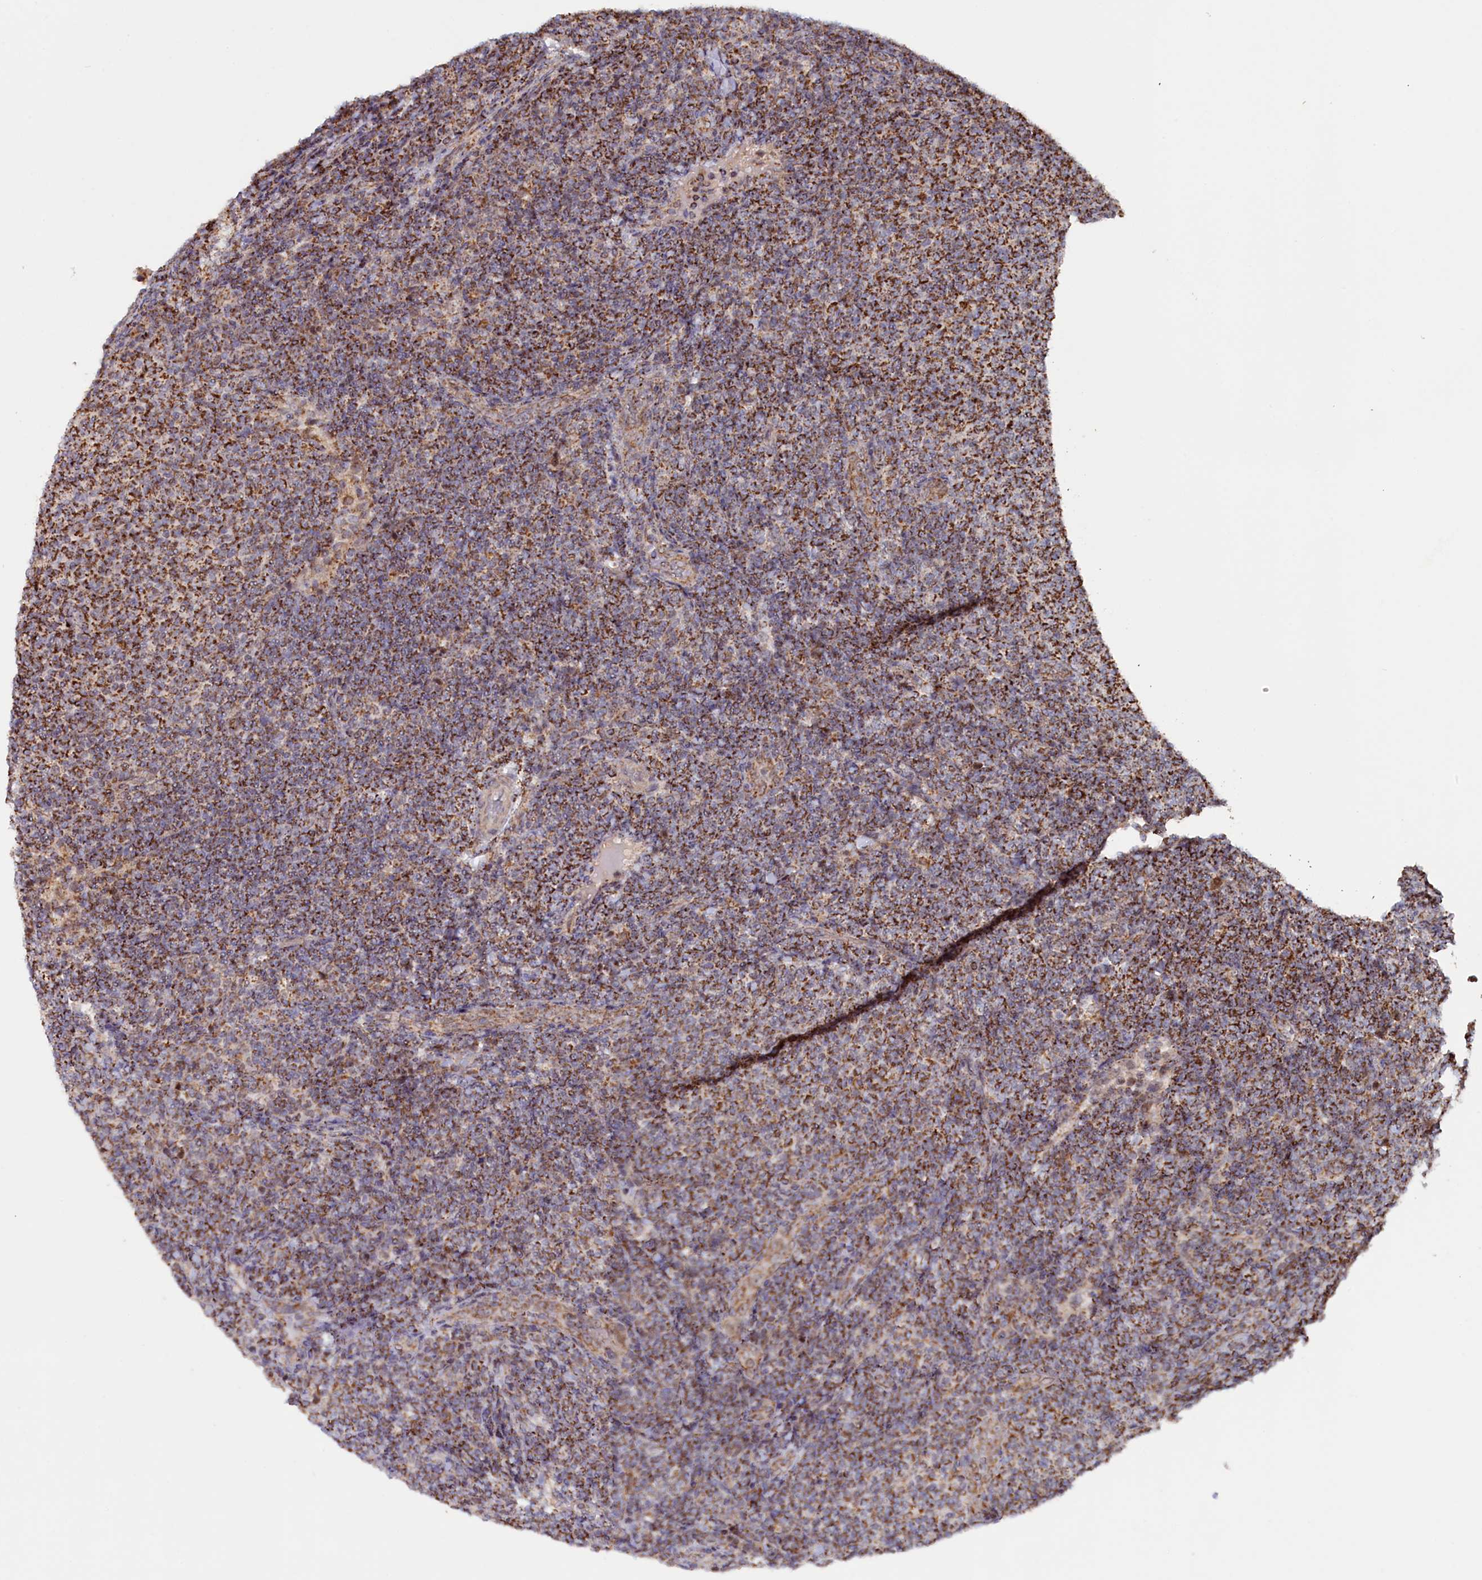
{"staining": {"intensity": "strong", "quantity": ">75%", "location": "cytoplasmic/membranous"}, "tissue": "lymphoma", "cell_type": "Tumor cells", "image_type": "cancer", "snomed": [{"axis": "morphology", "description": "Malignant lymphoma, non-Hodgkin's type, Low grade"}, {"axis": "topography", "description": "Lymph node"}], "caption": "Malignant lymphoma, non-Hodgkin's type (low-grade) tissue reveals strong cytoplasmic/membranous positivity in approximately >75% of tumor cells, visualized by immunohistochemistry. The staining is performed using DAB brown chromogen to label protein expression. The nuclei are counter-stained blue using hematoxylin.", "gene": "DUS3L", "patient": {"sex": "male", "age": 66}}